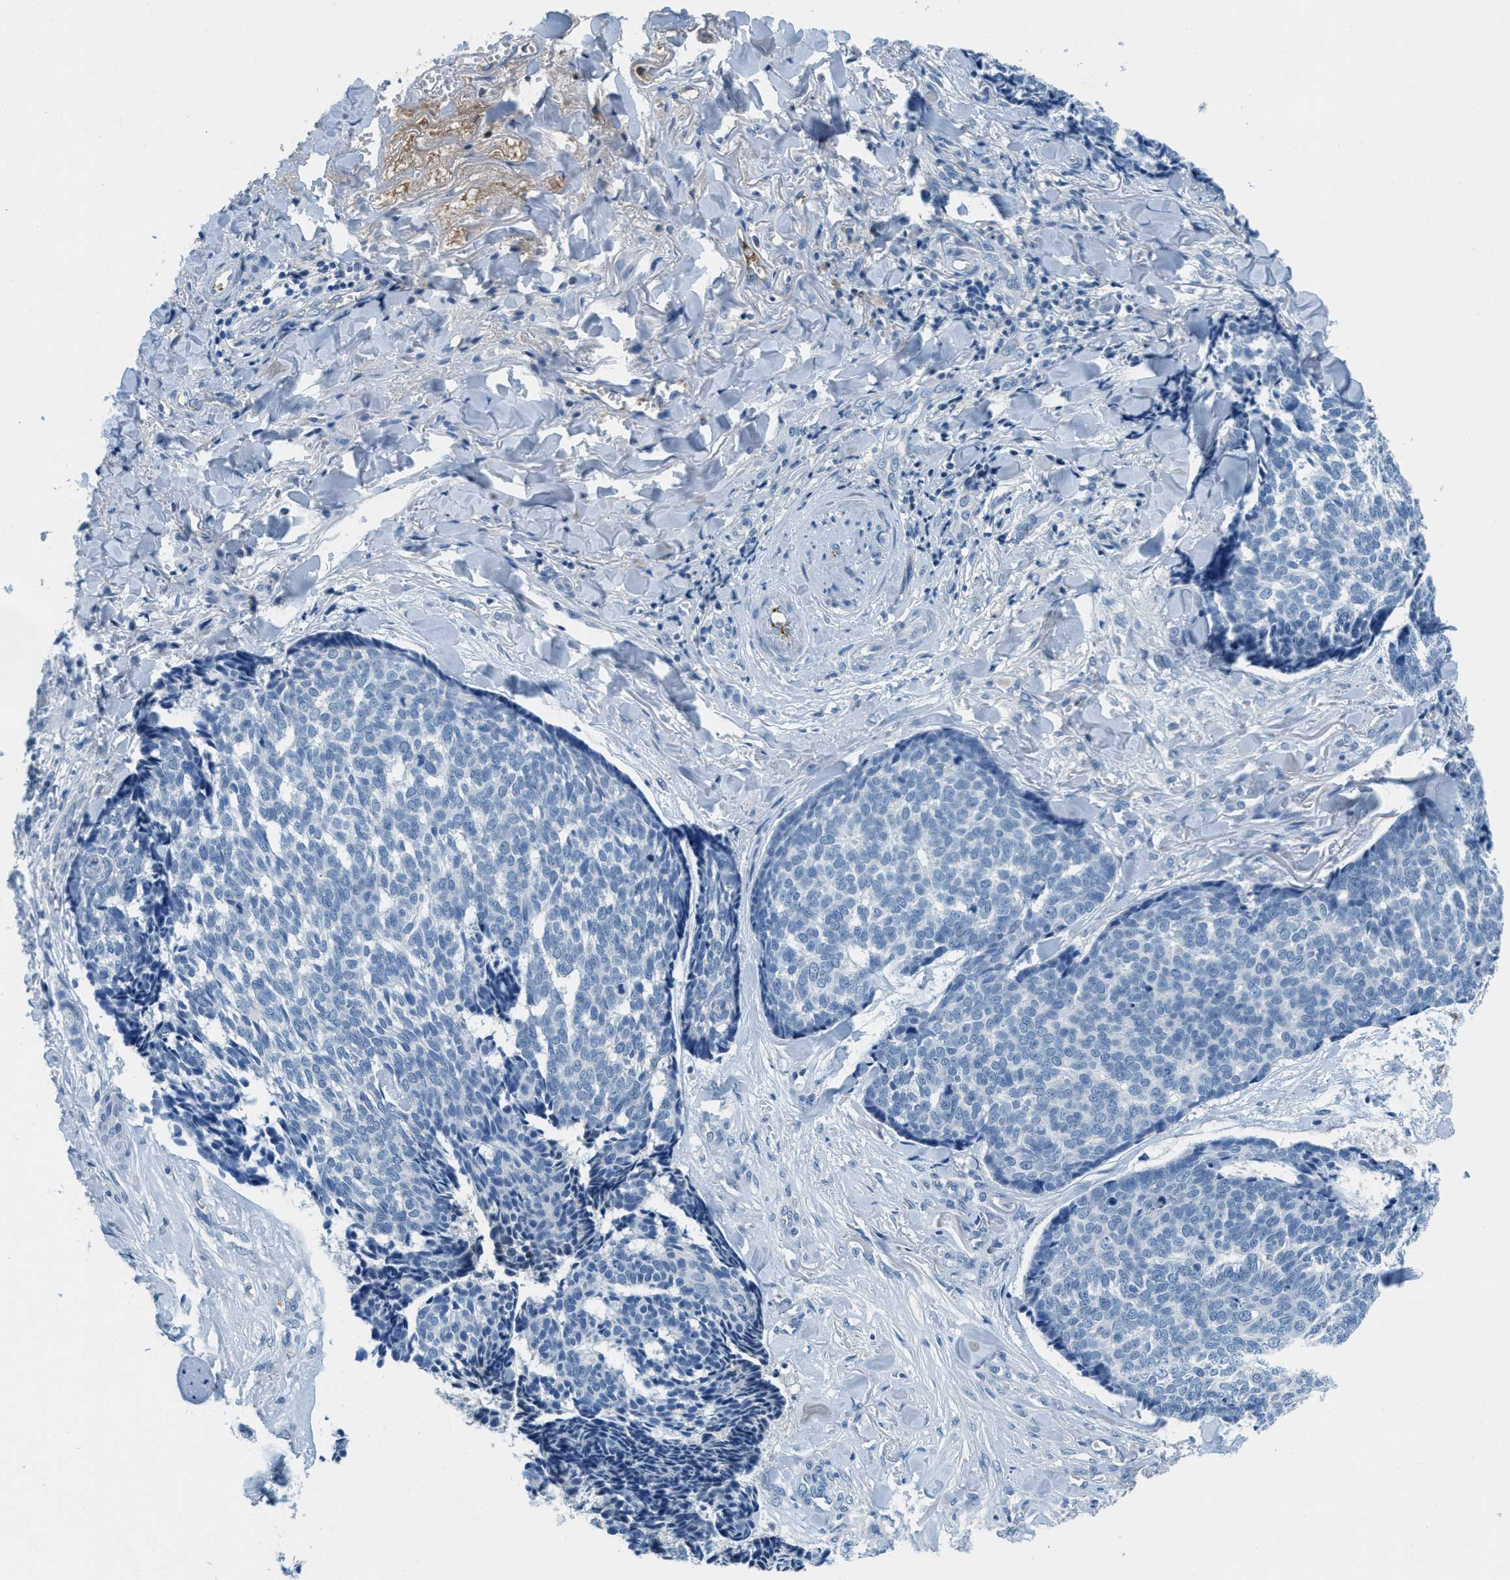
{"staining": {"intensity": "negative", "quantity": "none", "location": "none"}, "tissue": "skin cancer", "cell_type": "Tumor cells", "image_type": "cancer", "snomed": [{"axis": "morphology", "description": "Basal cell carcinoma"}, {"axis": "topography", "description": "Skin"}], "caption": "Skin cancer was stained to show a protein in brown. There is no significant staining in tumor cells.", "gene": "A2M", "patient": {"sex": "male", "age": 84}}